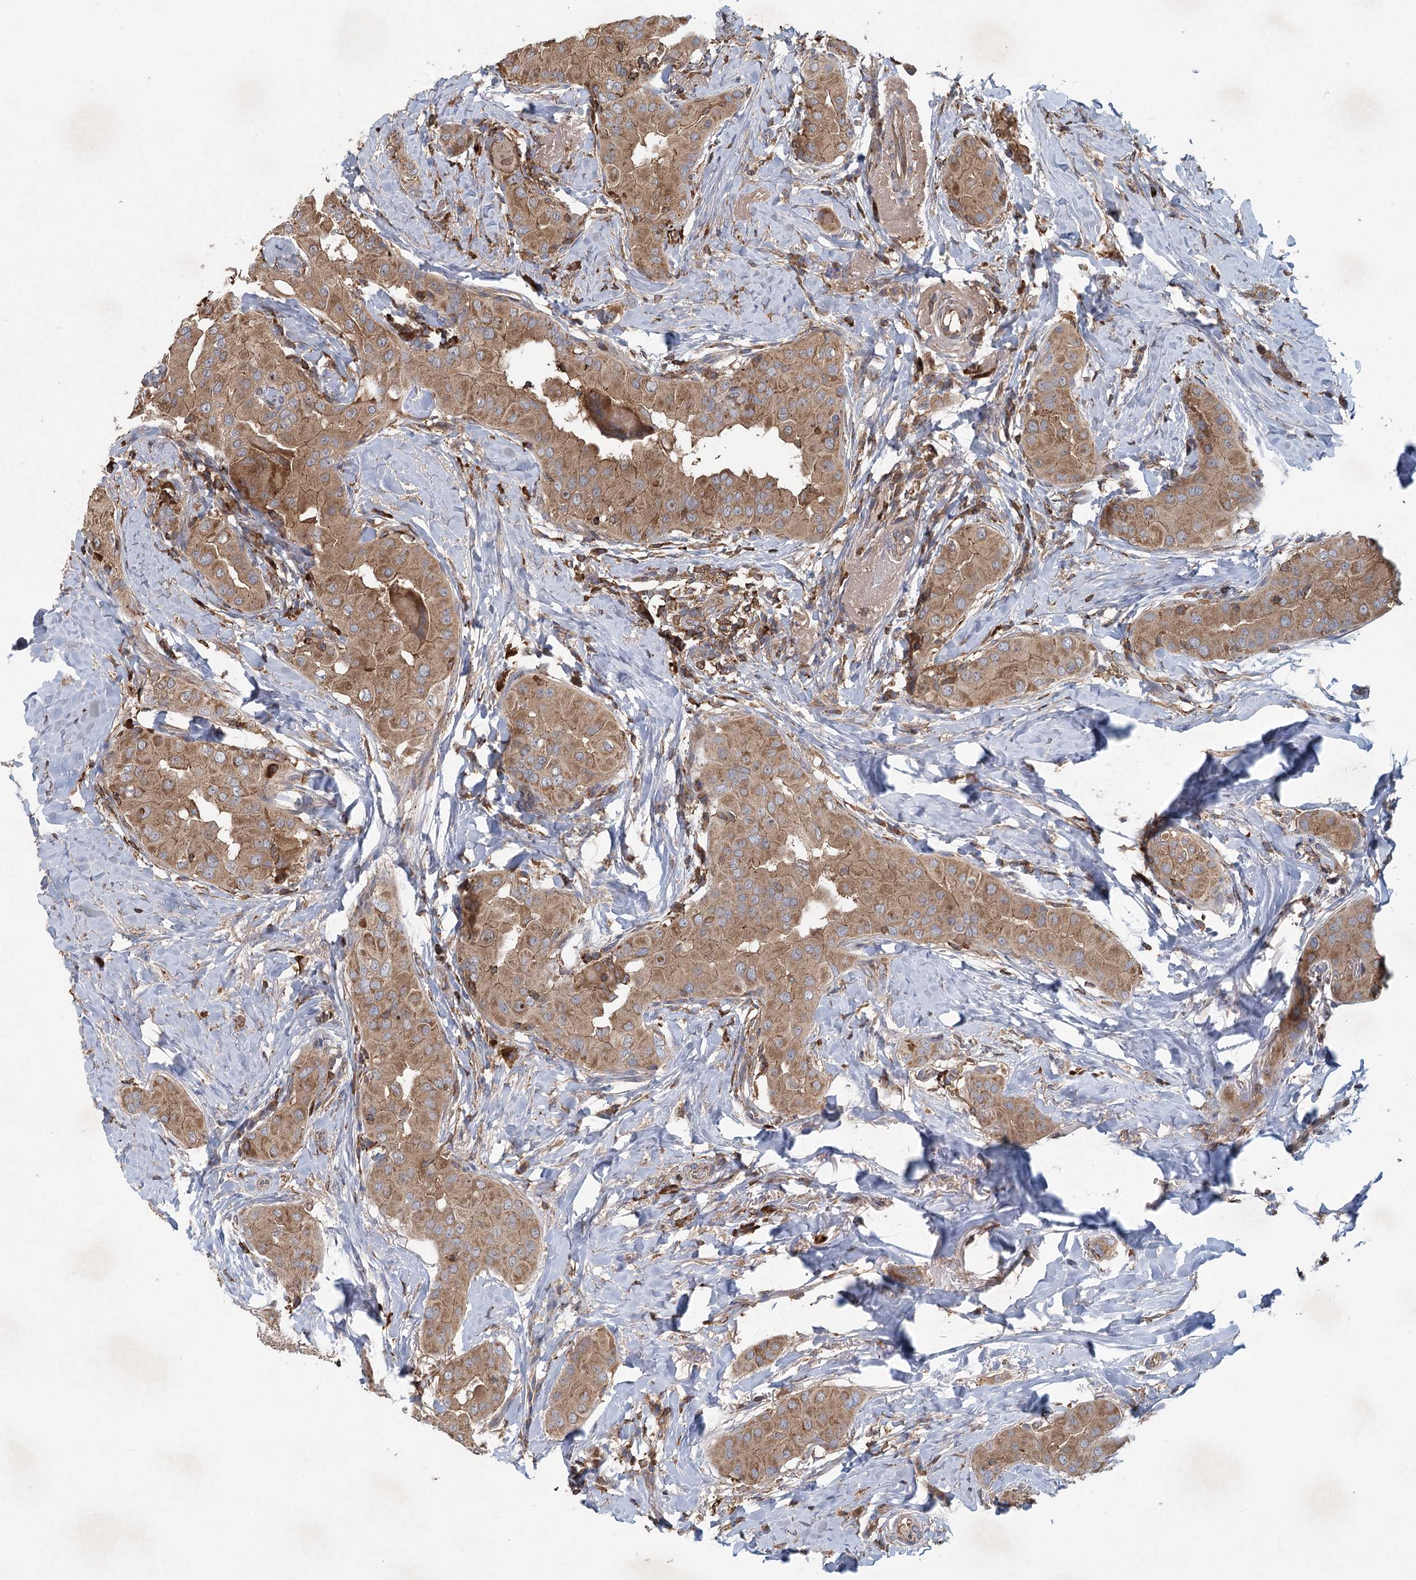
{"staining": {"intensity": "moderate", "quantity": ">75%", "location": "cytoplasmic/membranous"}, "tissue": "thyroid cancer", "cell_type": "Tumor cells", "image_type": "cancer", "snomed": [{"axis": "morphology", "description": "Papillary adenocarcinoma, NOS"}, {"axis": "topography", "description": "Thyroid gland"}], "caption": "Brown immunohistochemical staining in thyroid papillary adenocarcinoma demonstrates moderate cytoplasmic/membranous staining in approximately >75% of tumor cells.", "gene": "PLEKHA7", "patient": {"sex": "male", "age": 33}}